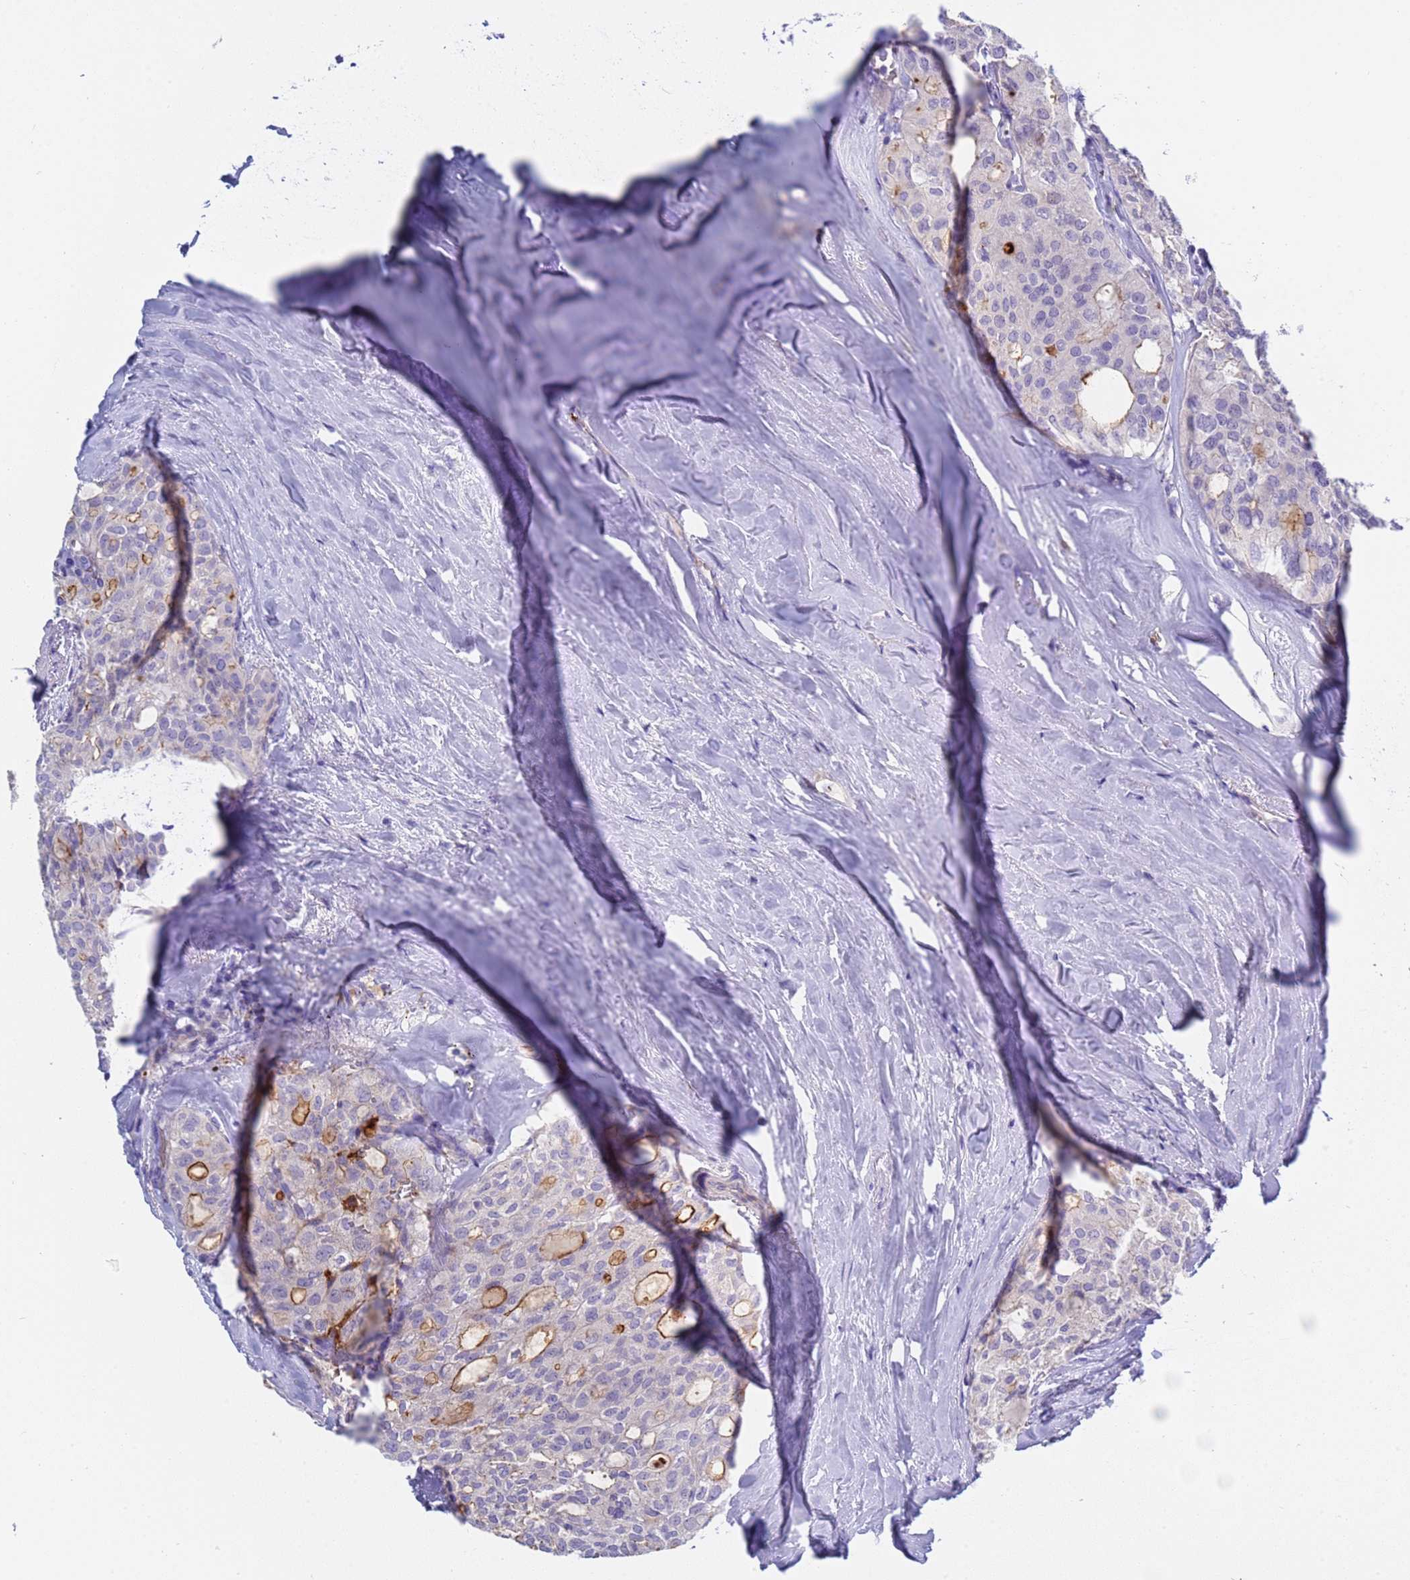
{"staining": {"intensity": "moderate", "quantity": "<25%", "location": "cytoplasmic/membranous"}, "tissue": "thyroid cancer", "cell_type": "Tumor cells", "image_type": "cancer", "snomed": [{"axis": "morphology", "description": "Follicular adenoma carcinoma, NOS"}, {"axis": "topography", "description": "Thyroid gland"}], "caption": "Immunohistochemistry (DAB (3,3'-diaminobenzidine)) staining of human follicular adenoma carcinoma (thyroid) displays moderate cytoplasmic/membranous protein staining in about <25% of tumor cells.", "gene": "C4orf46", "patient": {"sex": "male", "age": 75}}